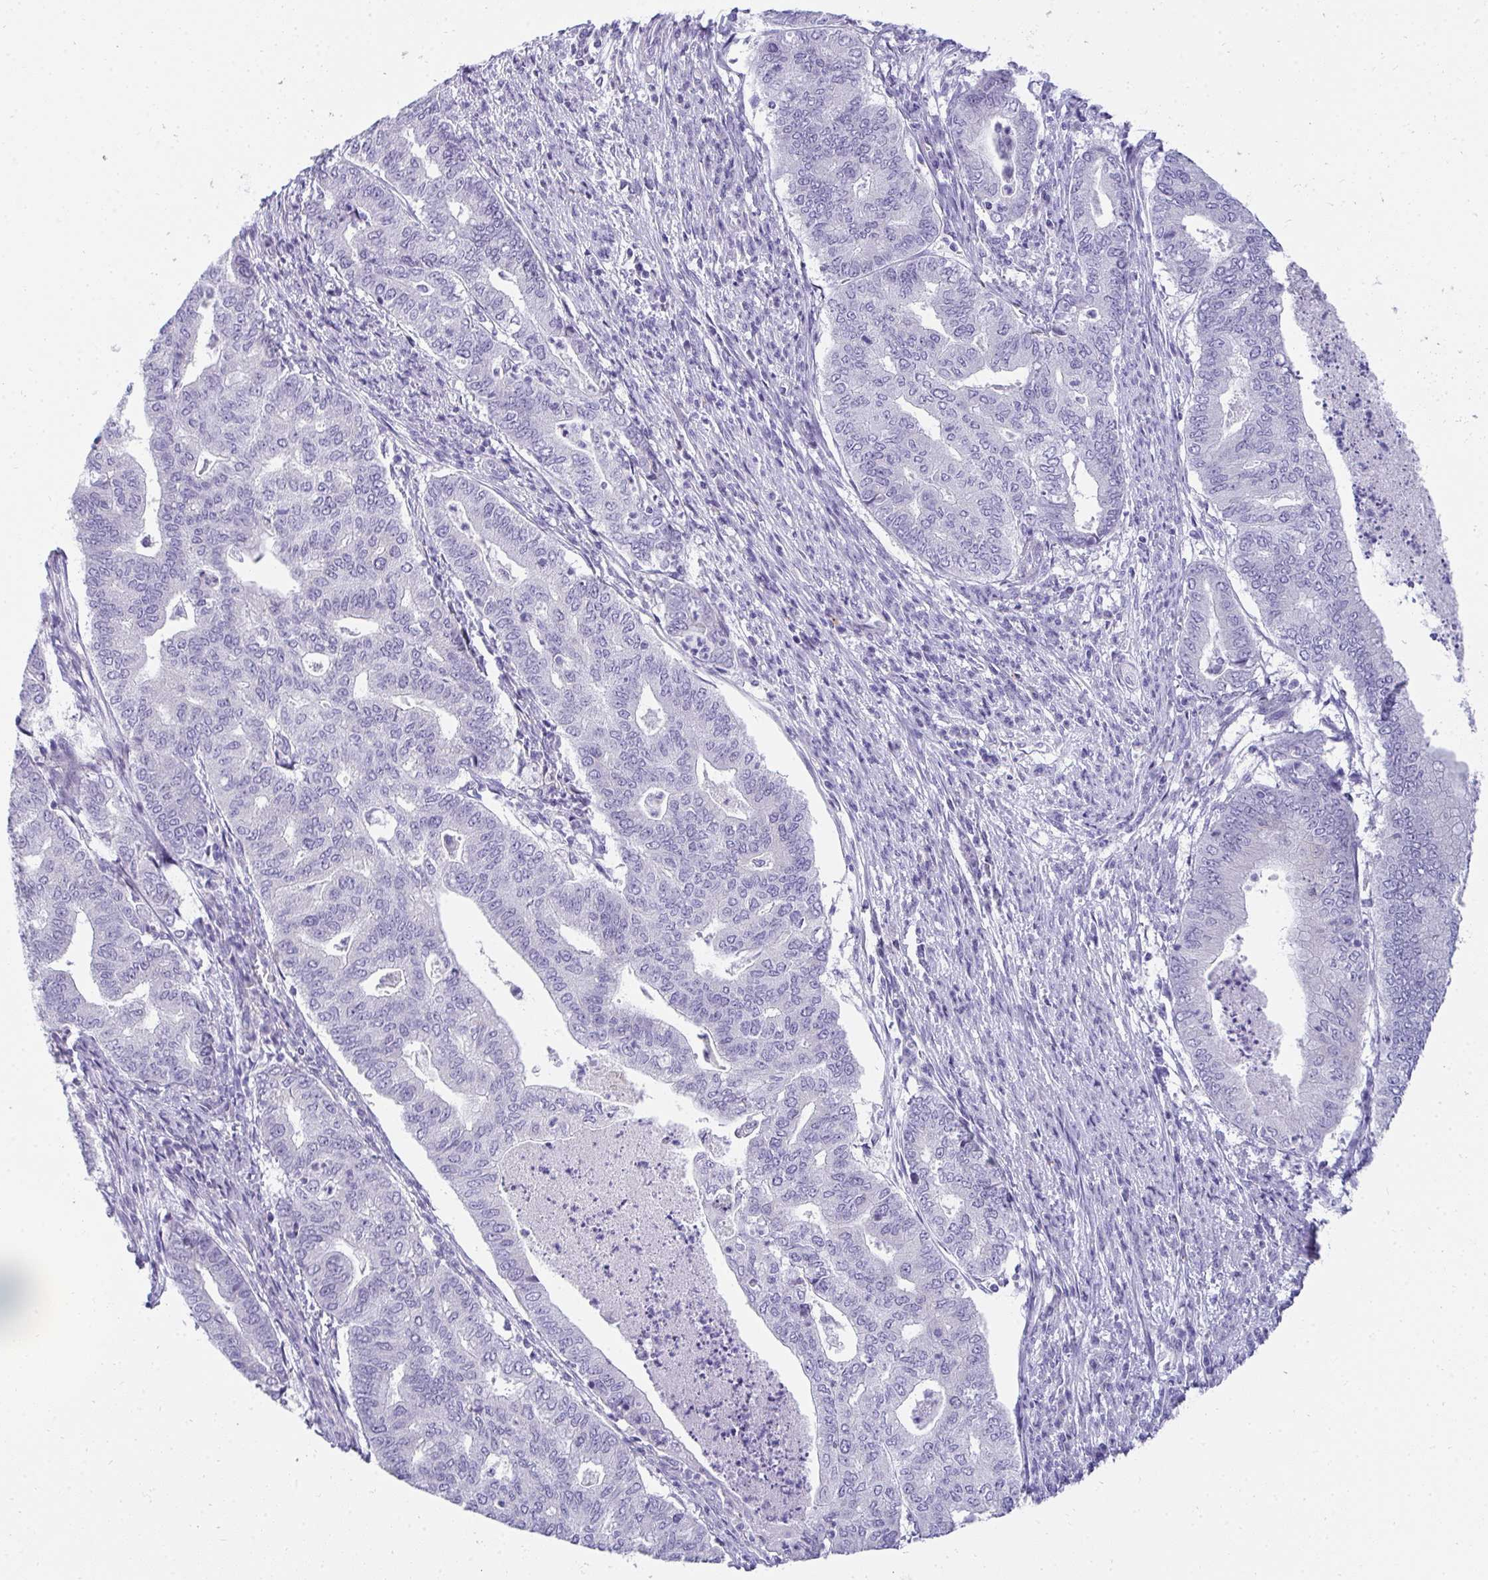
{"staining": {"intensity": "negative", "quantity": "none", "location": "none"}, "tissue": "endometrial cancer", "cell_type": "Tumor cells", "image_type": "cancer", "snomed": [{"axis": "morphology", "description": "Adenocarcinoma, NOS"}, {"axis": "topography", "description": "Endometrium"}], "caption": "This micrograph is of endometrial cancer stained with immunohistochemistry (IHC) to label a protein in brown with the nuclei are counter-stained blue. There is no staining in tumor cells.", "gene": "AK5", "patient": {"sex": "female", "age": 79}}